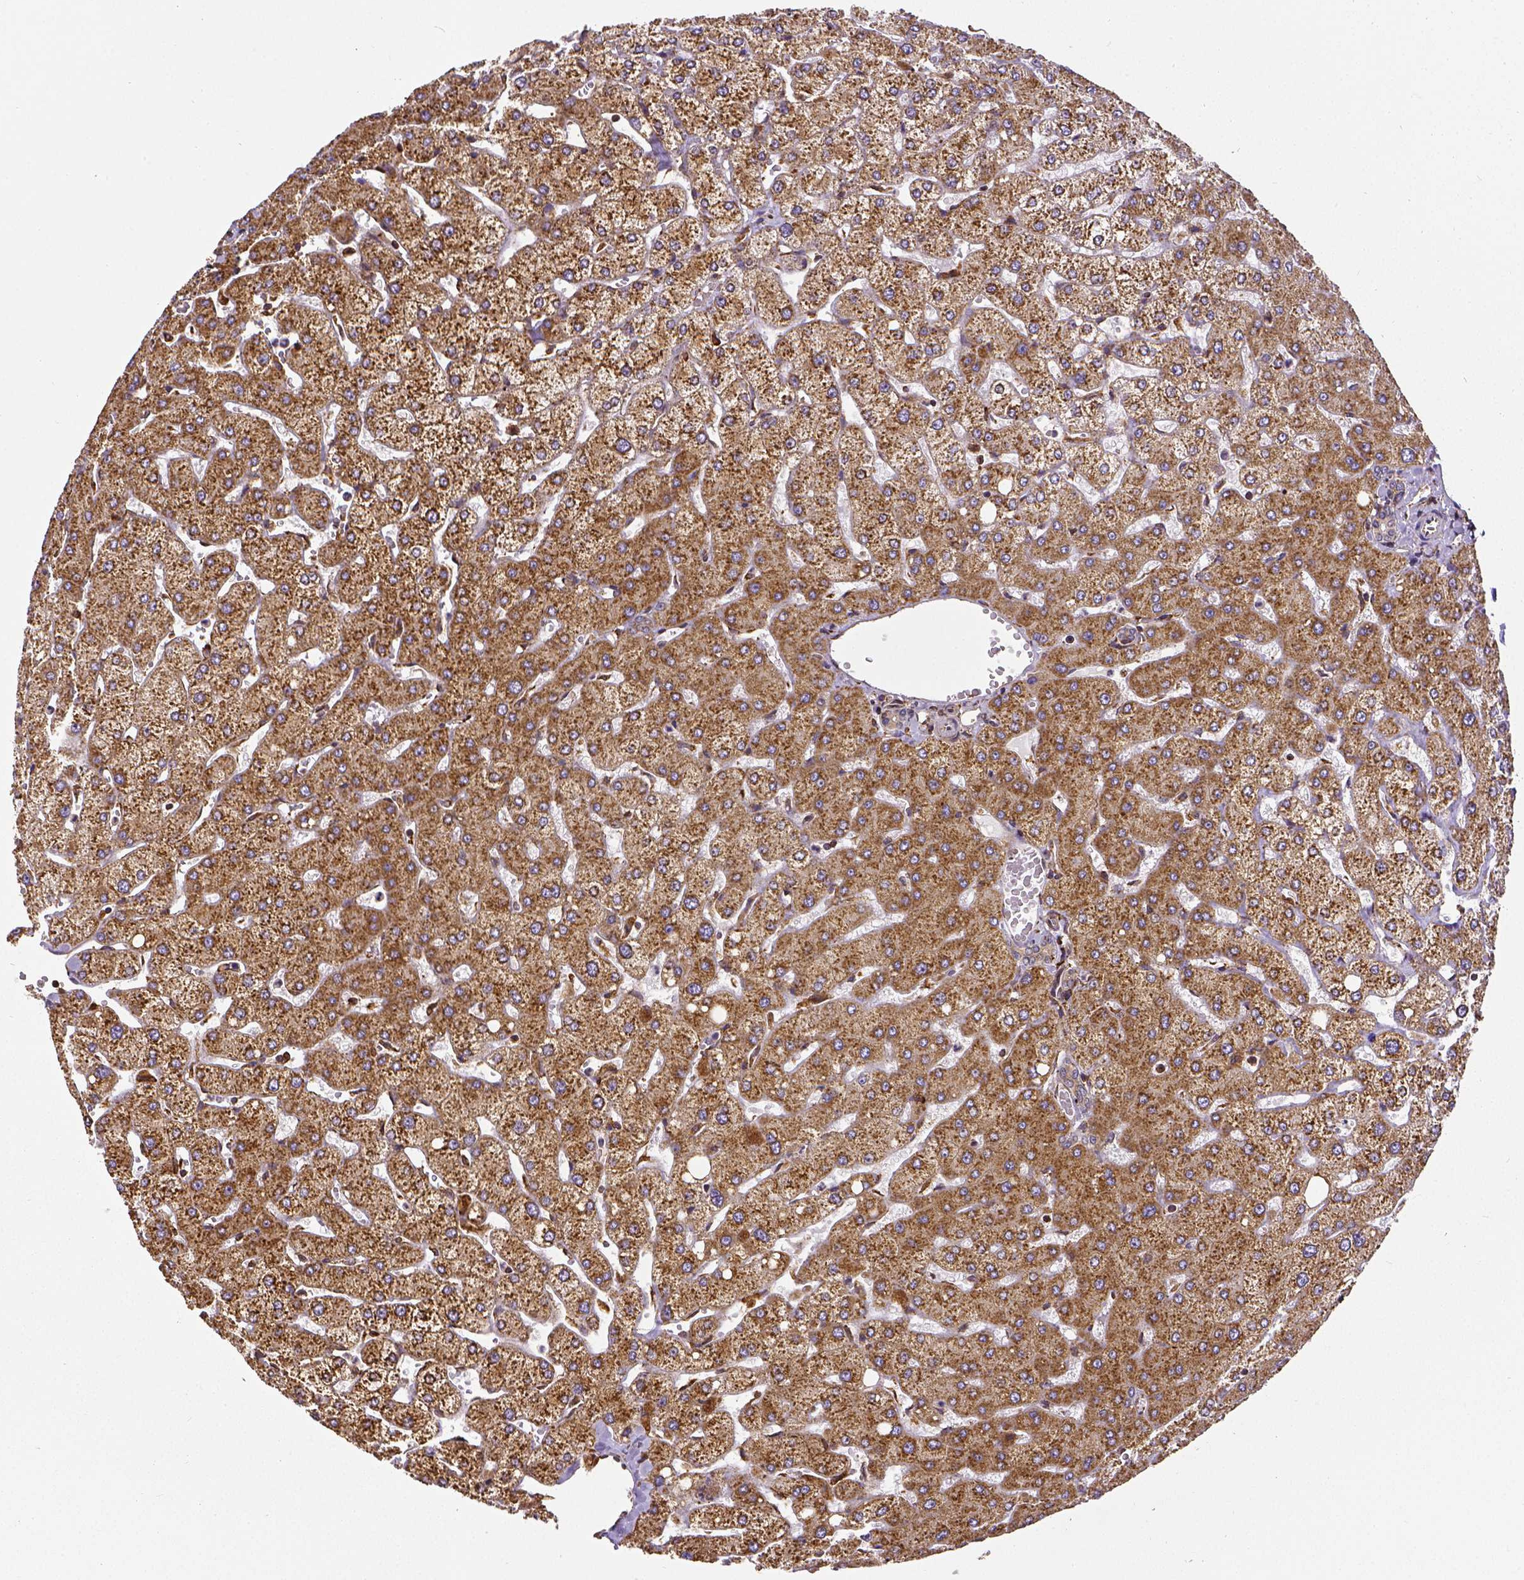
{"staining": {"intensity": "weak", "quantity": ">75%", "location": "cytoplasmic/membranous"}, "tissue": "liver", "cell_type": "Cholangiocytes", "image_type": "normal", "snomed": [{"axis": "morphology", "description": "Normal tissue, NOS"}, {"axis": "topography", "description": "Liver"}], "caption": "A brown stain shows weak cytoplasmic/membranous staining of a protein in cholangiocytes of unremarkable human liver. The staining was performed using DAB, with brown indicating positive protein expression. Nuclei are stained blue with hematoxylin.", "gene": "MTDH", "patient": {"sex": "female", "age": 54}}